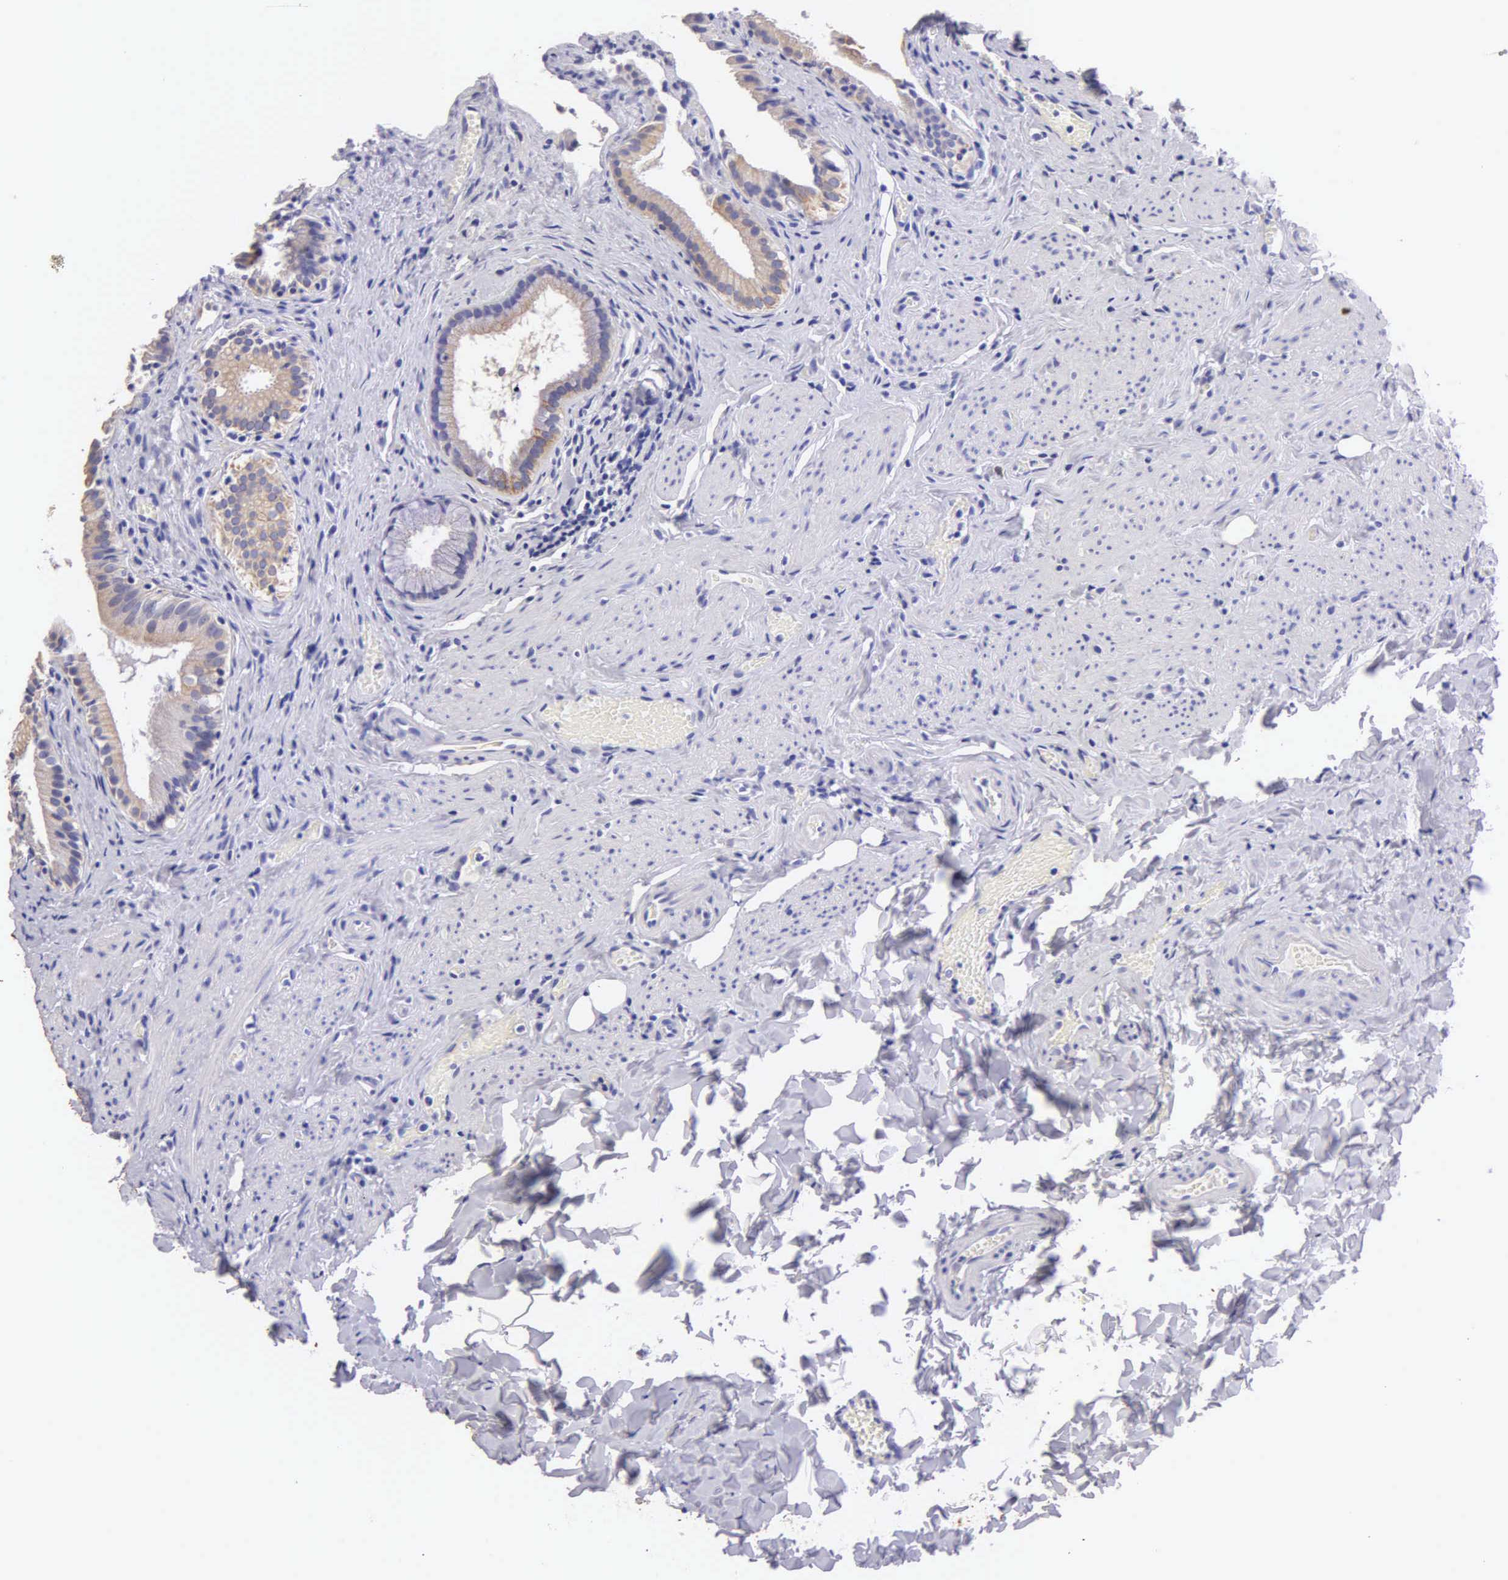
{"staining": {"intensity": "moderate", "quantity": "<25%", "location": "cytoplasmic/membranous"}, "tissue": "gallbladder", "cell_type": "Glandular cells", "image_type": "normal", "snomed": [{"axis": "morphology", "description": "Normal tissue, NOS"}, {"axis": "topography", "description": "Gallbladder"}], "caption": "Immunohistochemical staining of normal human gallbladder displays <25% levels of moderate cytoplasmic/membranous protein staining in about <25% of glandular cells. The protein is stained brown, and the nuclei are stained in blue (DAB (3,3'-diaminobenzidine) IHC with brightfield microscopy, high magnification).", "gene": "KRT17", "patient": {"sex": "female", "age": 44}}